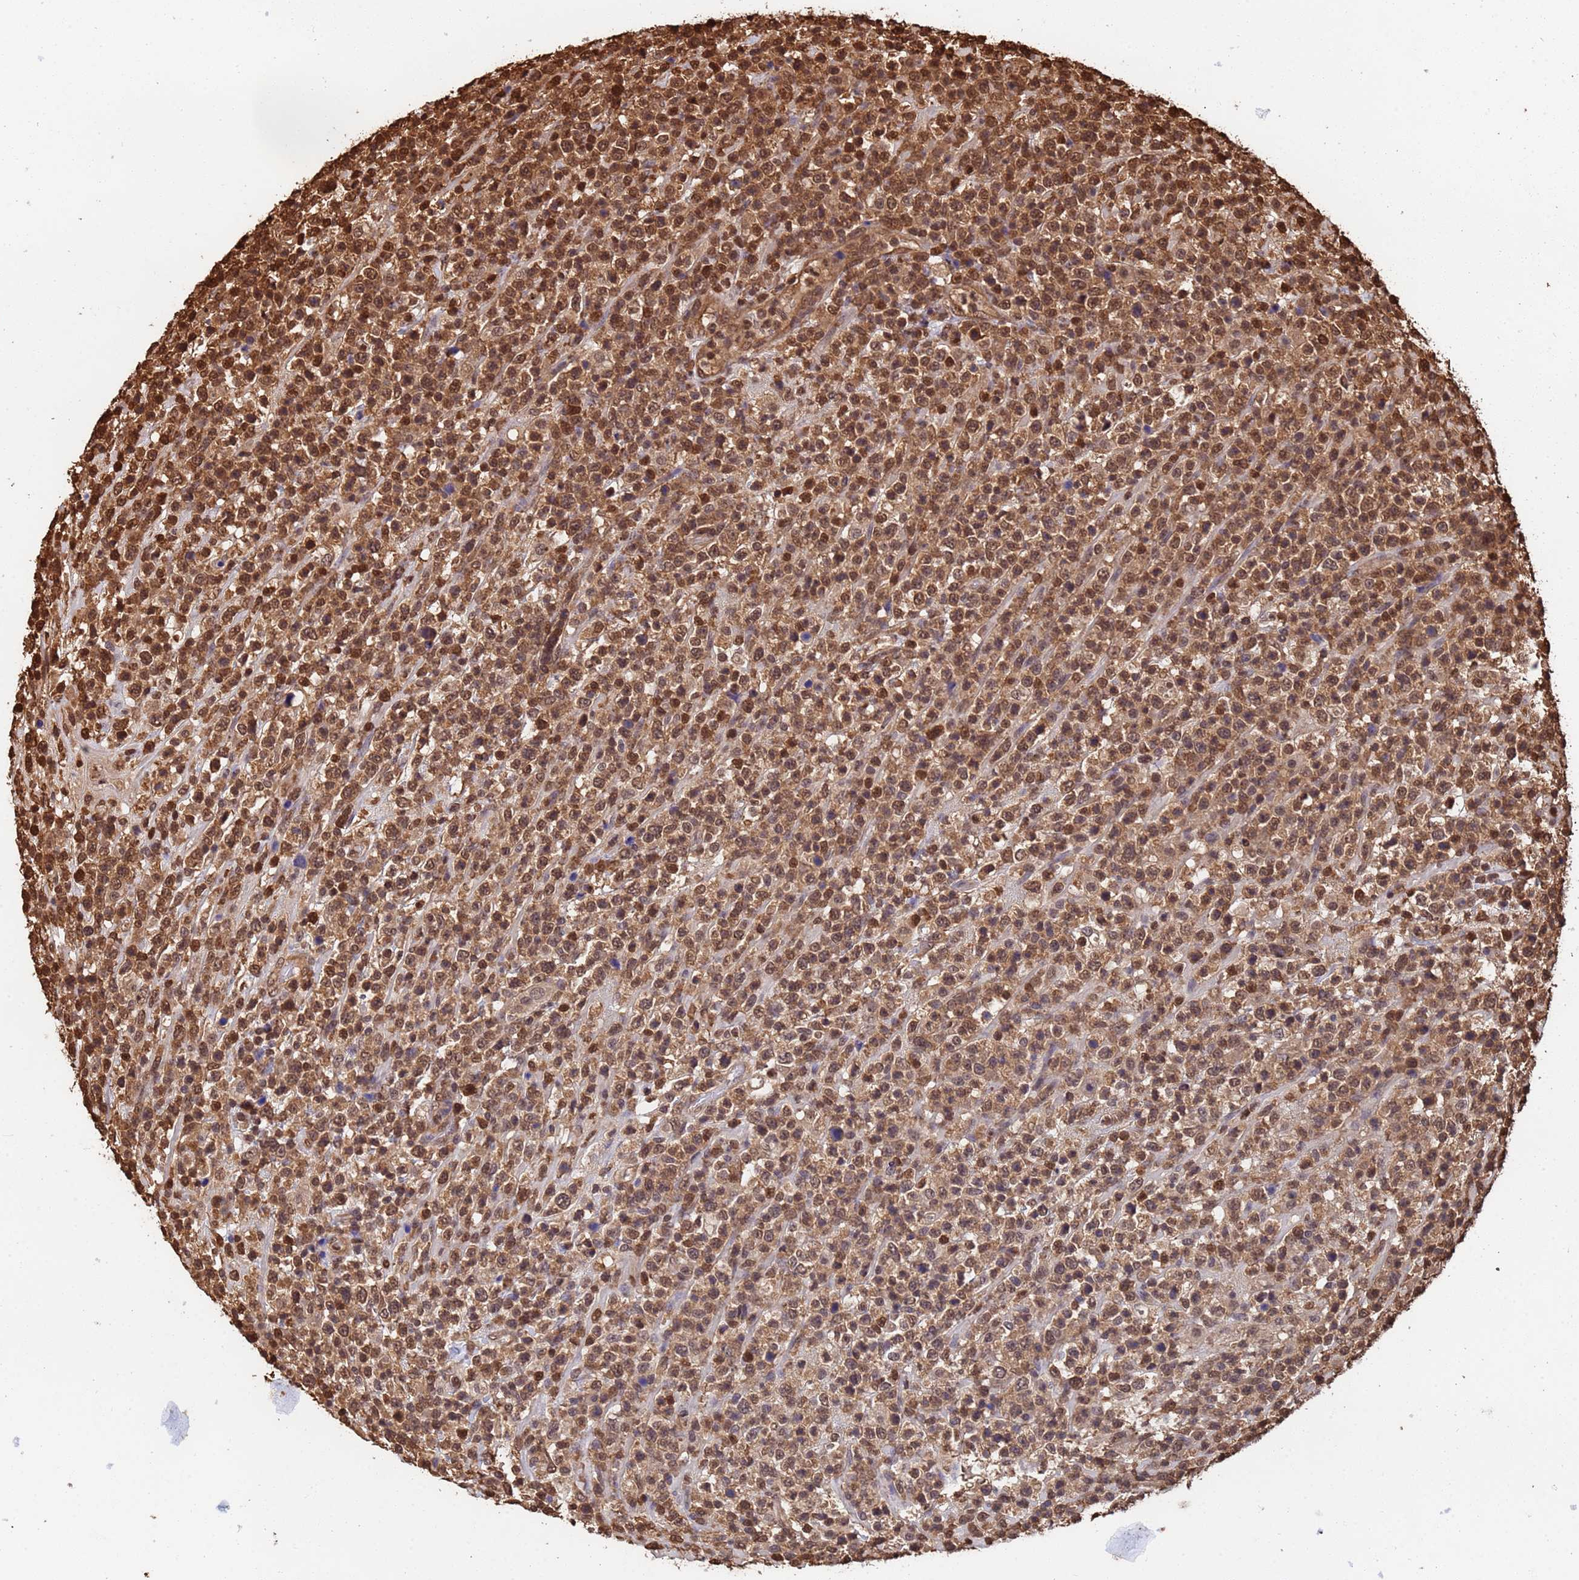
{"staining": {"intensity": "moderate", "quantity": ">75%", "location": "cytoplasmic/membranous,nuclear"}, "tissue": "lymphoma", "cell_type": "Tumor cells", "image_type": "cancer", "snomed": [{"axis": "morphology", "description": "Malignant lymphoma, non-Hodgkin's type, High grade"}, {"axis": "topography", "description": "Colon"}], "caption": "Approximately >75% of tumor cells in human malignant lymphoma, non-Hodgkin's type (high-grade) show moderate cytoplasmic/membranous and nuclear protein staining as visualized by brown immunohistochemical staining.", "gene": "SUMO4", "patient": {"sex": "female", "age": 53}}